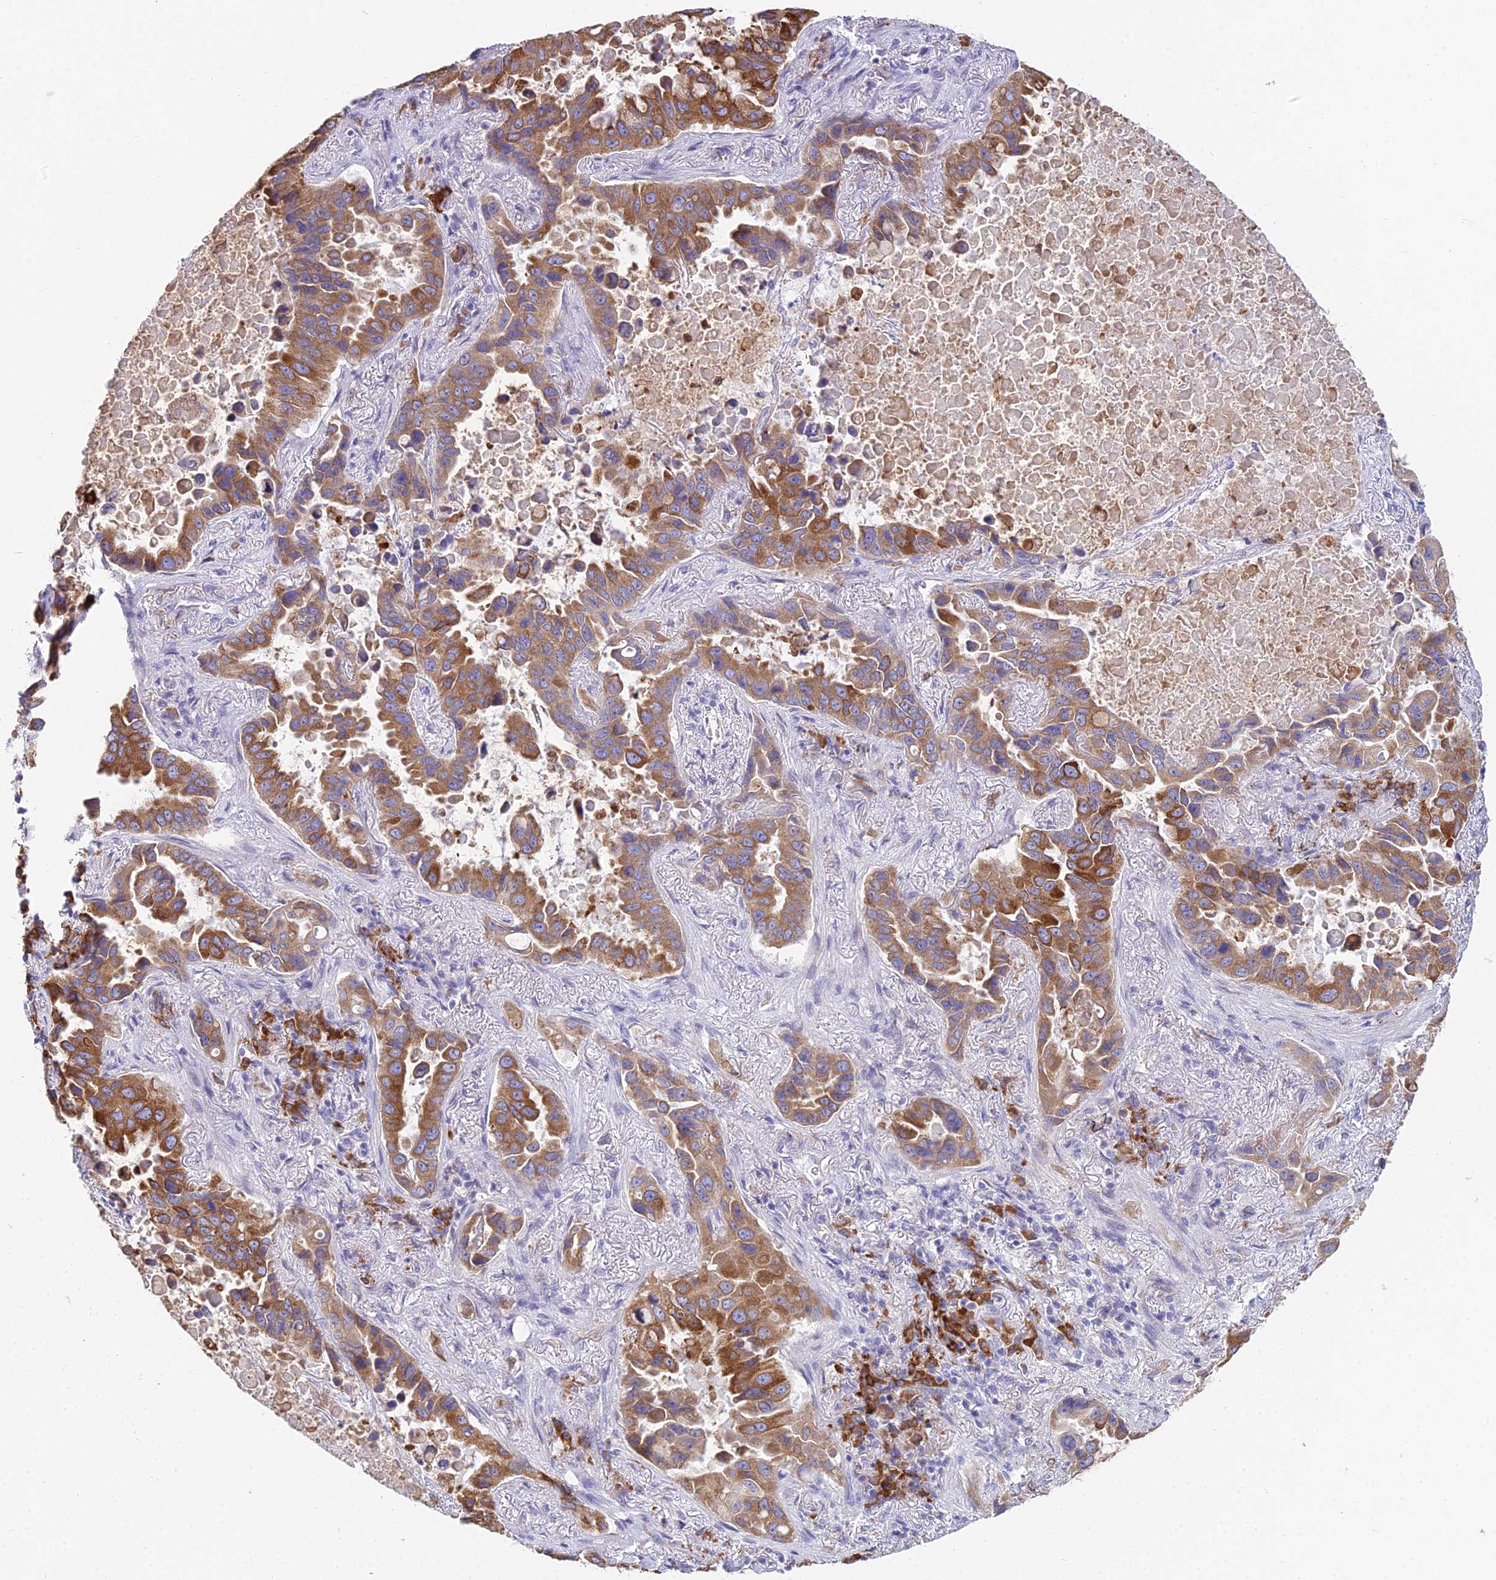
{"staining": {"intensity": "moderate", "quantity": ">75%", "location": "cytoplasmic/membranous"}, "tissue": "lung cancer", "cell_type": "Tumor cells", "image_type": "cancer", "snomed": [{"axis": "morphology", "description": "Adenocarcinoma, NOS"}, {"axis": "topography", "description": "Lung"}], "caption": "Immunohistochemistry (IHC) micrograph of human lung cancer (adenocarcinoma) stained for a protein (brown), which displays medium levels of moderate cytoplasmic/membranous positivity in about >75% of tumor cells.", "gene": "HM13", "patient": {"sex": "male", "age": 64}}